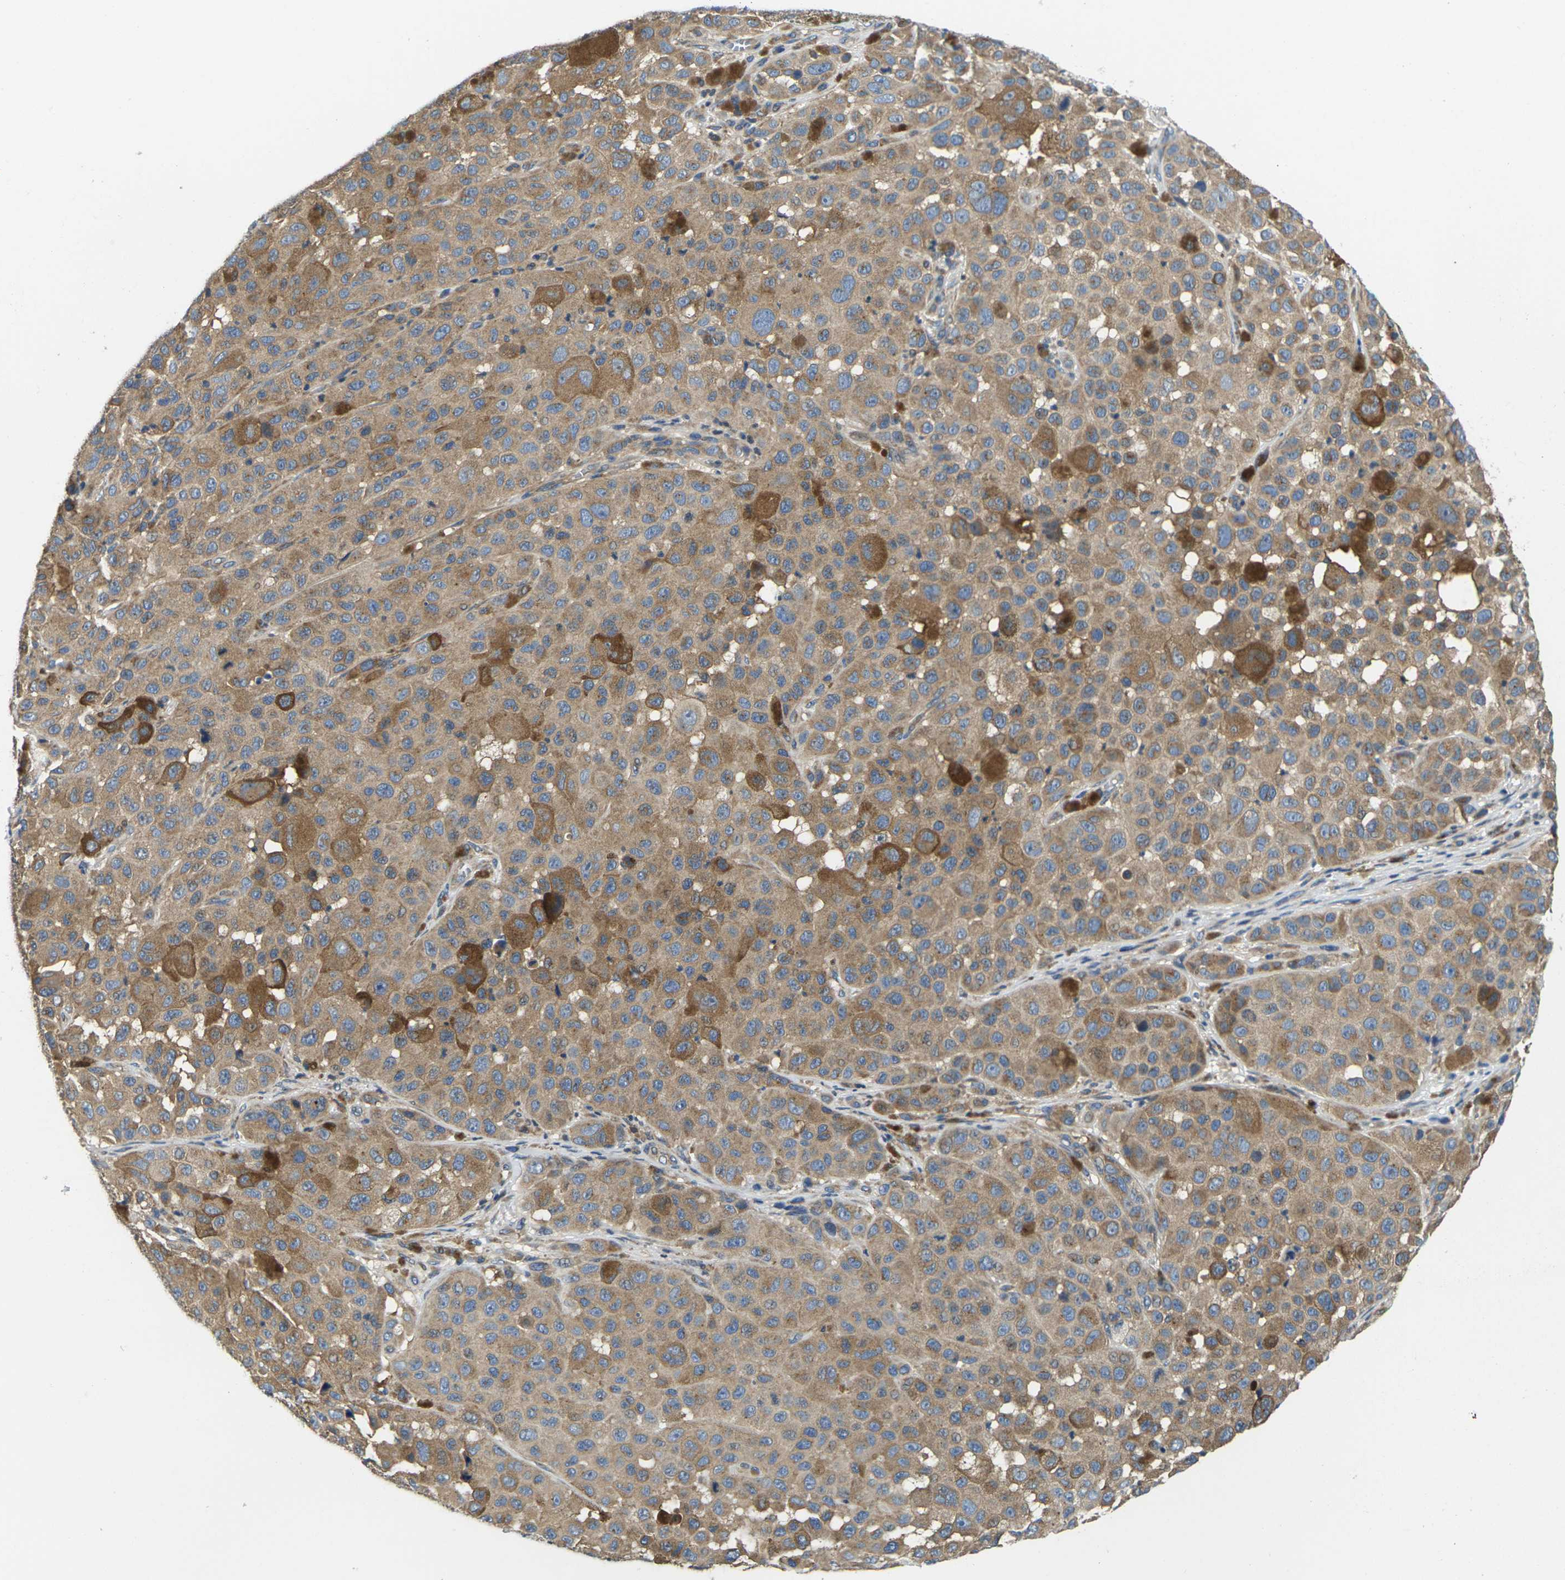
{"staining": {"intensity": "moderate", "quantity": "25%-75%", "location": "cytoplasmic/membranous"}, "tissue": "melanoma", "cell_type": "Tumor cells", "image_type": "cancer", "snomed": [{"axis": "morphology", "description": "Malignant melanoma, NOS"}, {"axis": "topography", "description": "Skin"}], "caption": "Moderate cytoplasmic/membranous expression is seen in about 25%-75% of tumor cells in malignant melanoma.", "gene": "TMCC2", "patient": {"sex": "male", "age": 96}}